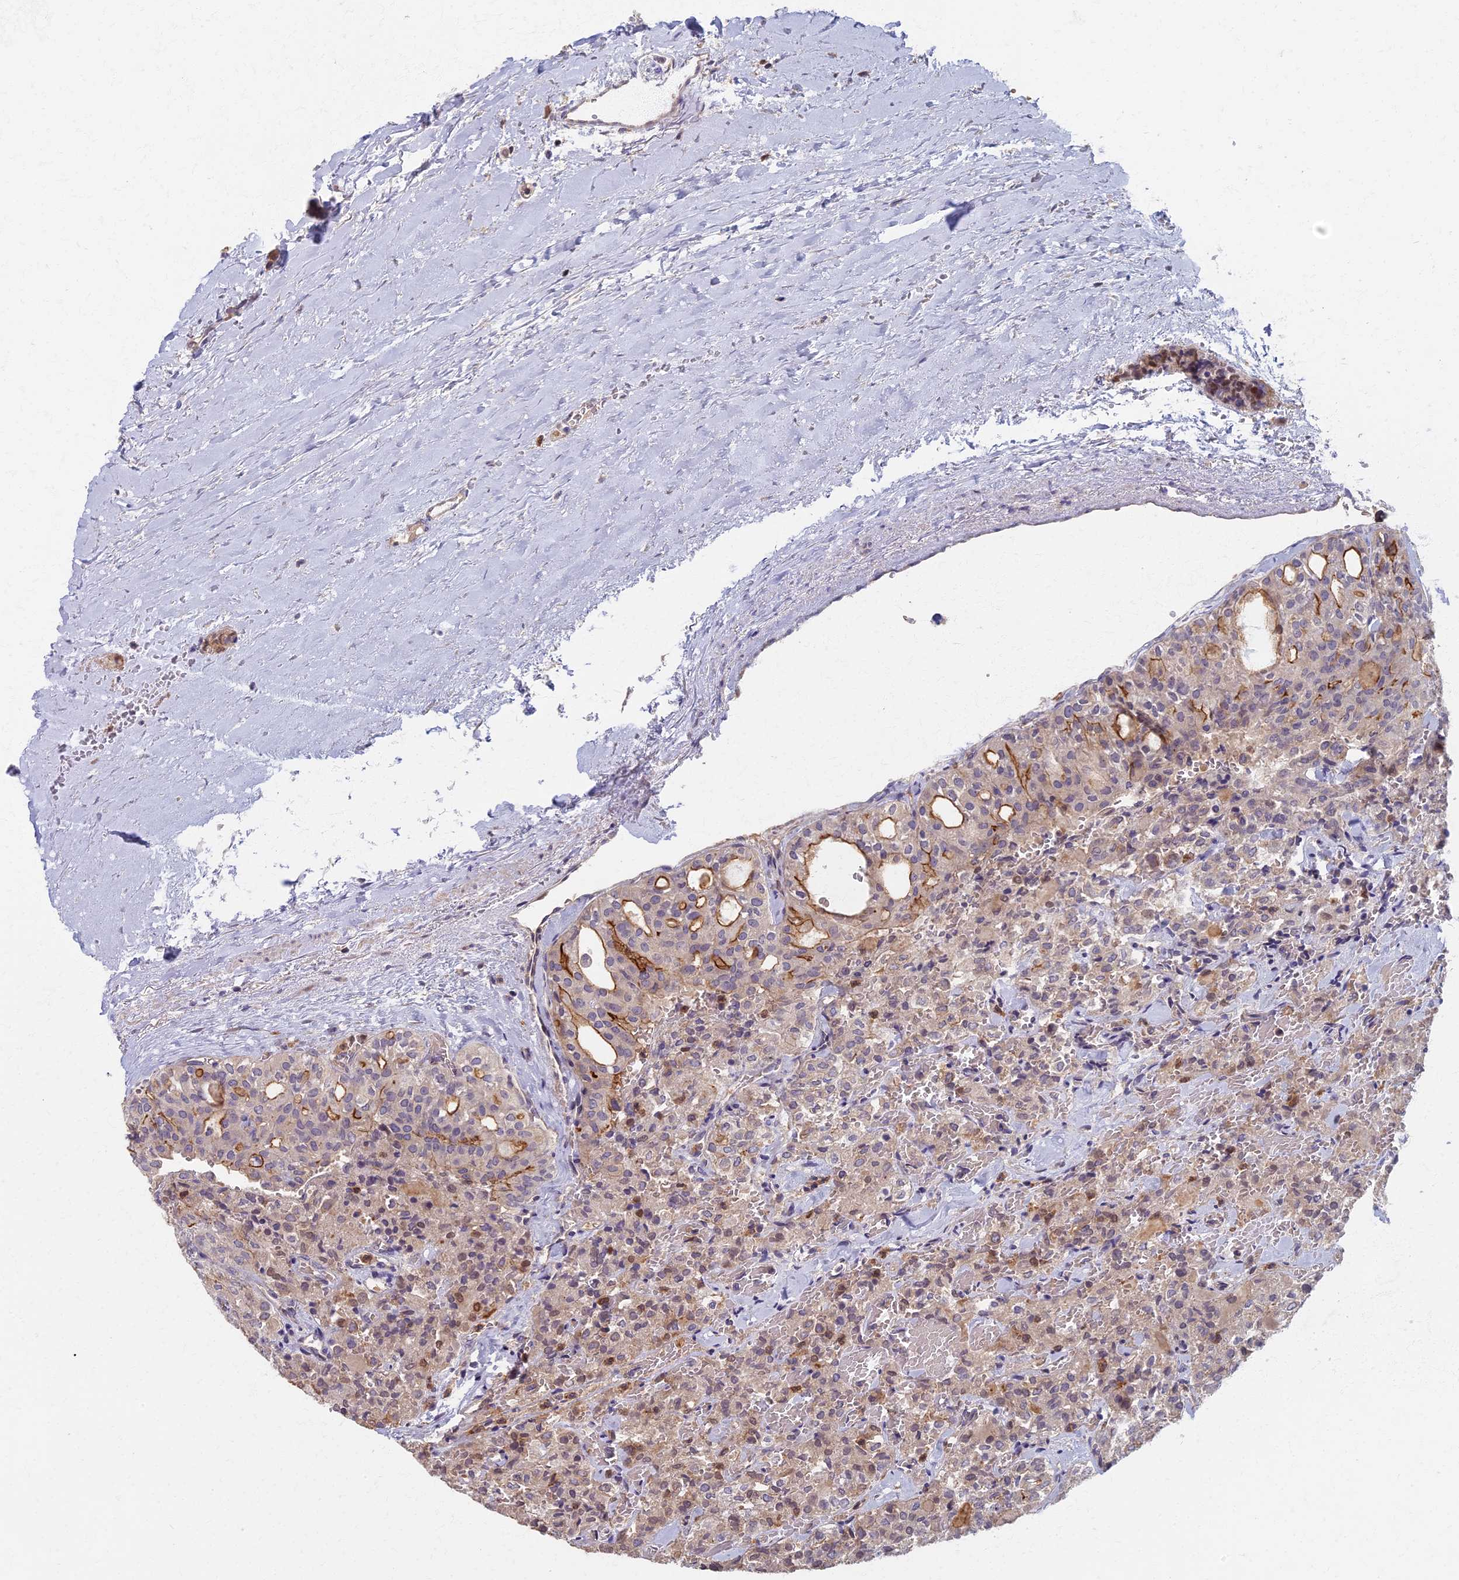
{"staining": {"intensity": "moderate", "quantity": "25%-75%", "location": "cytoplasmic/membranous"}, "tissue": "thyroid cancer", "cell_type": "Tumor cells", "image_type": "cancer", "snomed": [{"axis": "morphology", "description": "Follicular adenoma carcinoma, NOS"}, {"axis": "topography", "description": "Thyroid gland"}], "caption": "Immunohistochemistry histopathology image of neoplastic tissue: human thyroid follicular adenoma carcinoma stained using IHC shows medium levels of moderate protein expression localized specifically in the cytoplasmic/membranous of tumor cells, appearing as a cytoplasmic/membranous brown color.", "gene": "AP4E1", "patient": {"sex": "male", "age": 75}}